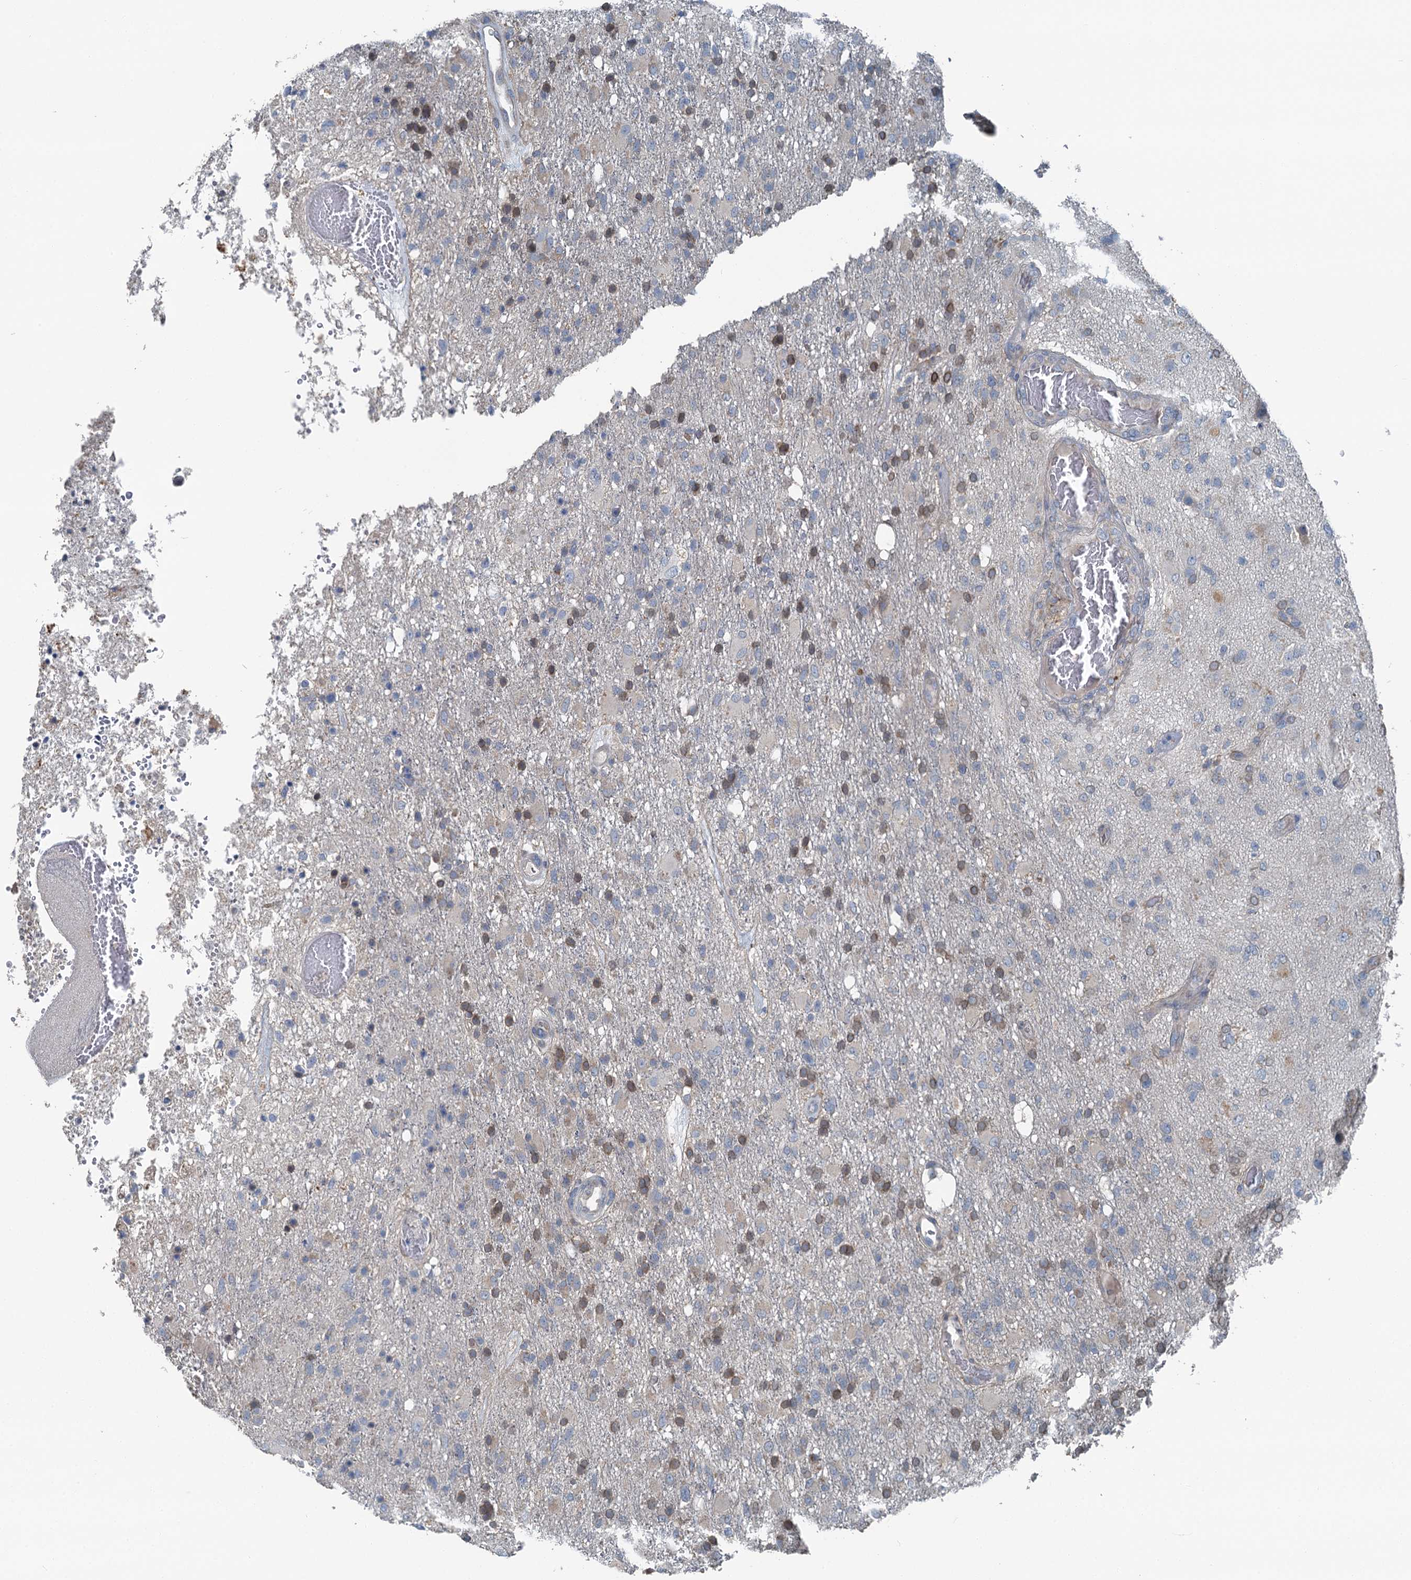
{"staining": {"intensity": "weak", "quantity": "<25%", "location": "cytoplasmic/membranous"}, "tissue": "glioma", "cell_type": "Tumor cells", "image_type": "cancer", "snomed": [{"axis": "morphology", "description": "Glioma, malignant, High grade"}, {"axis": "topography", "description": "Brain"}], "caption": "This is an immunohistochemistry photomicrograph of glioma. There is no positivity in tumor cells.", "gene": "C6orf120", "patient": {"sex": "female", "age": 74}}